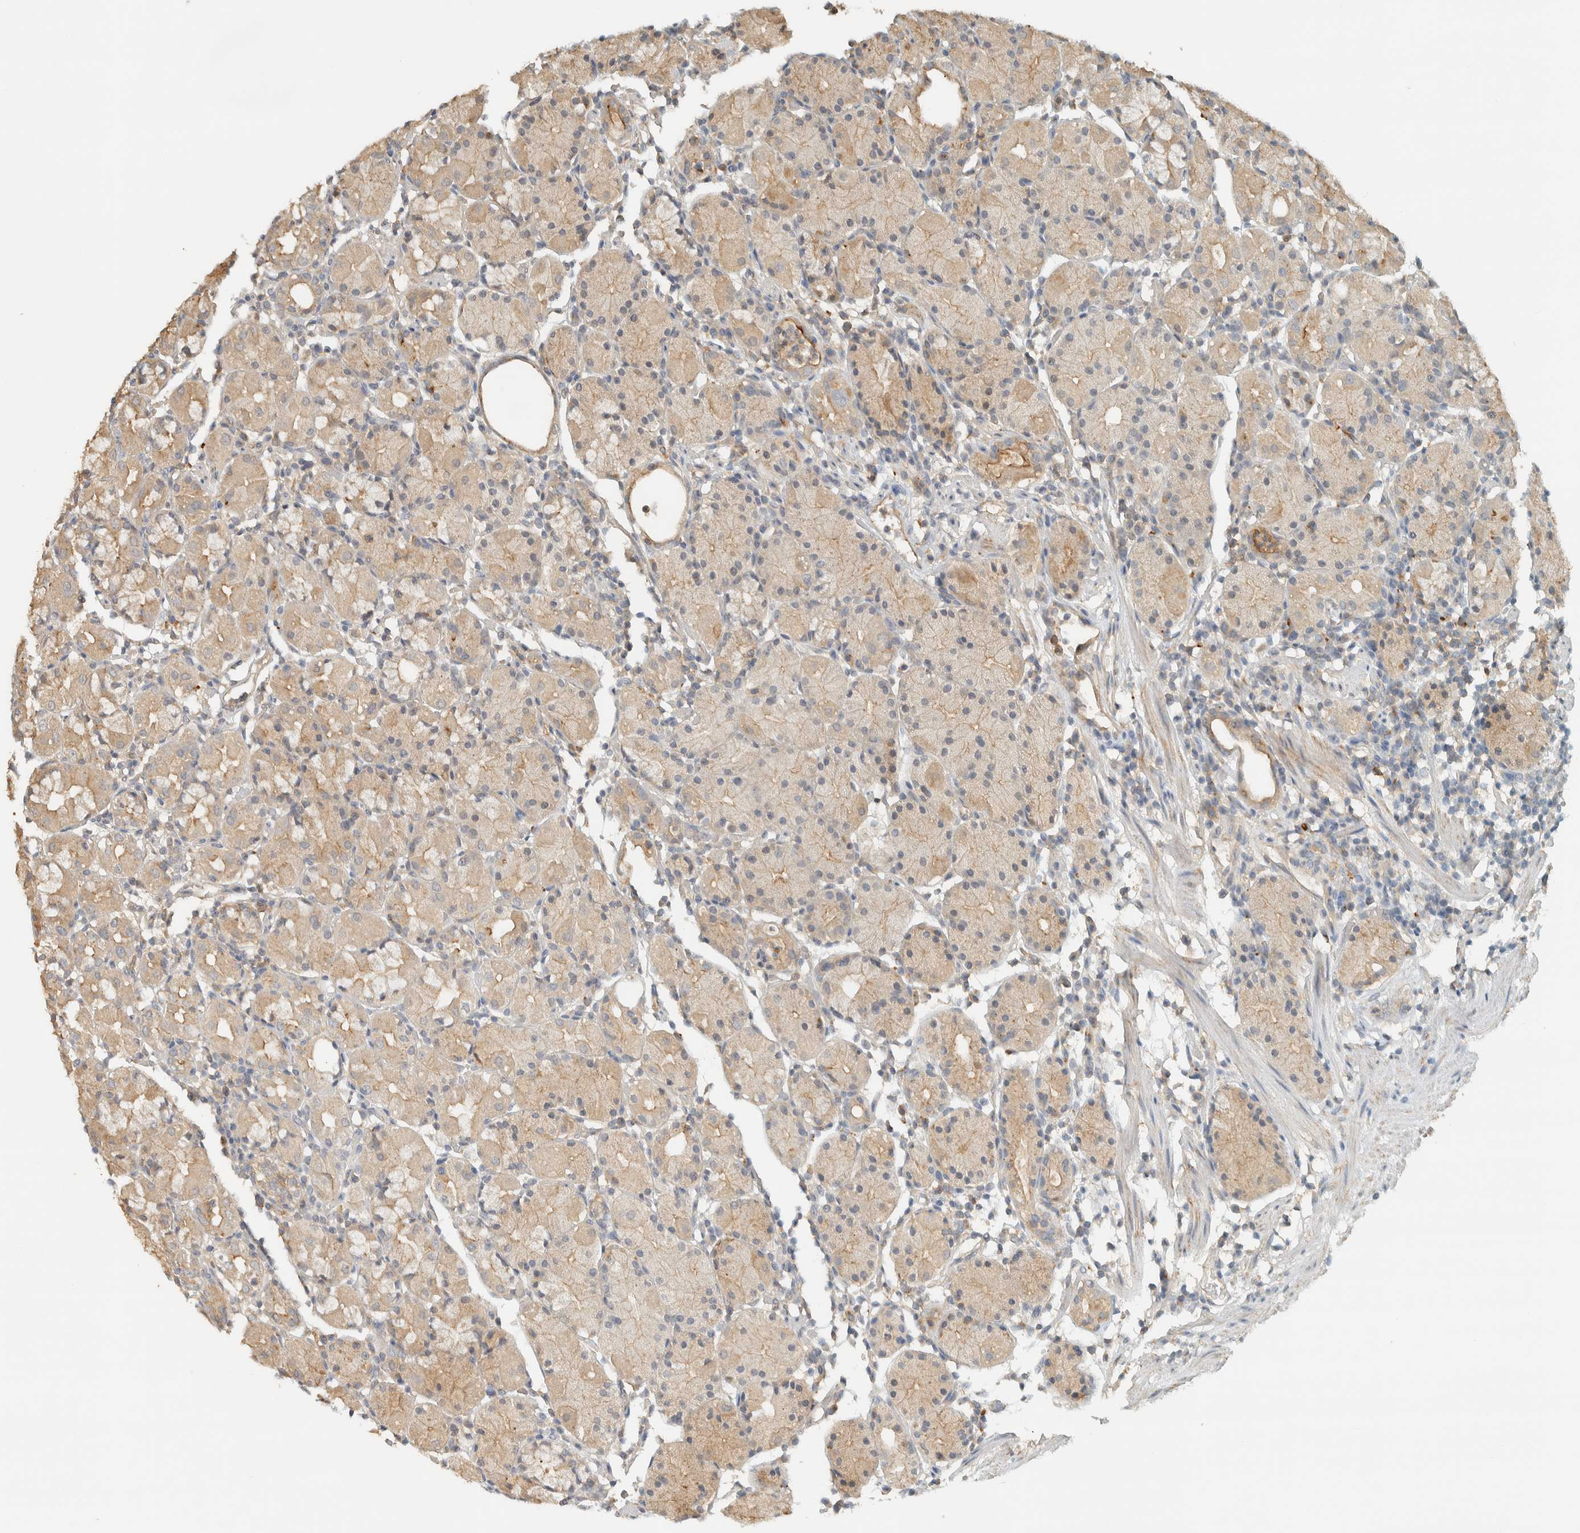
{"staining": {"intensity": "weak", "quantity": ">75%", "location": "cytoplasmic/membranous"}, "tissue": "stomach", "cell_type": "Glandular cells", "image_type": "normal", "snomed": [{"axis": "morphology", "description": "Normal tissue, NOS"}, {"axis": "topography", "description": "Stomach"}, {"axis": "topography", "description": "Stomach, lower"}], "caption": "The micrograph displays a brown stain indicating the presence of a protein in the cytoplasmic/membranous of glandular cells in stomach. Immunohistochemistry (ihc) stains the protein in brown and the nuclei are stained blue.", "gene": "RAB11FIP1", "patient": {"sex": "female", "age": 75}}